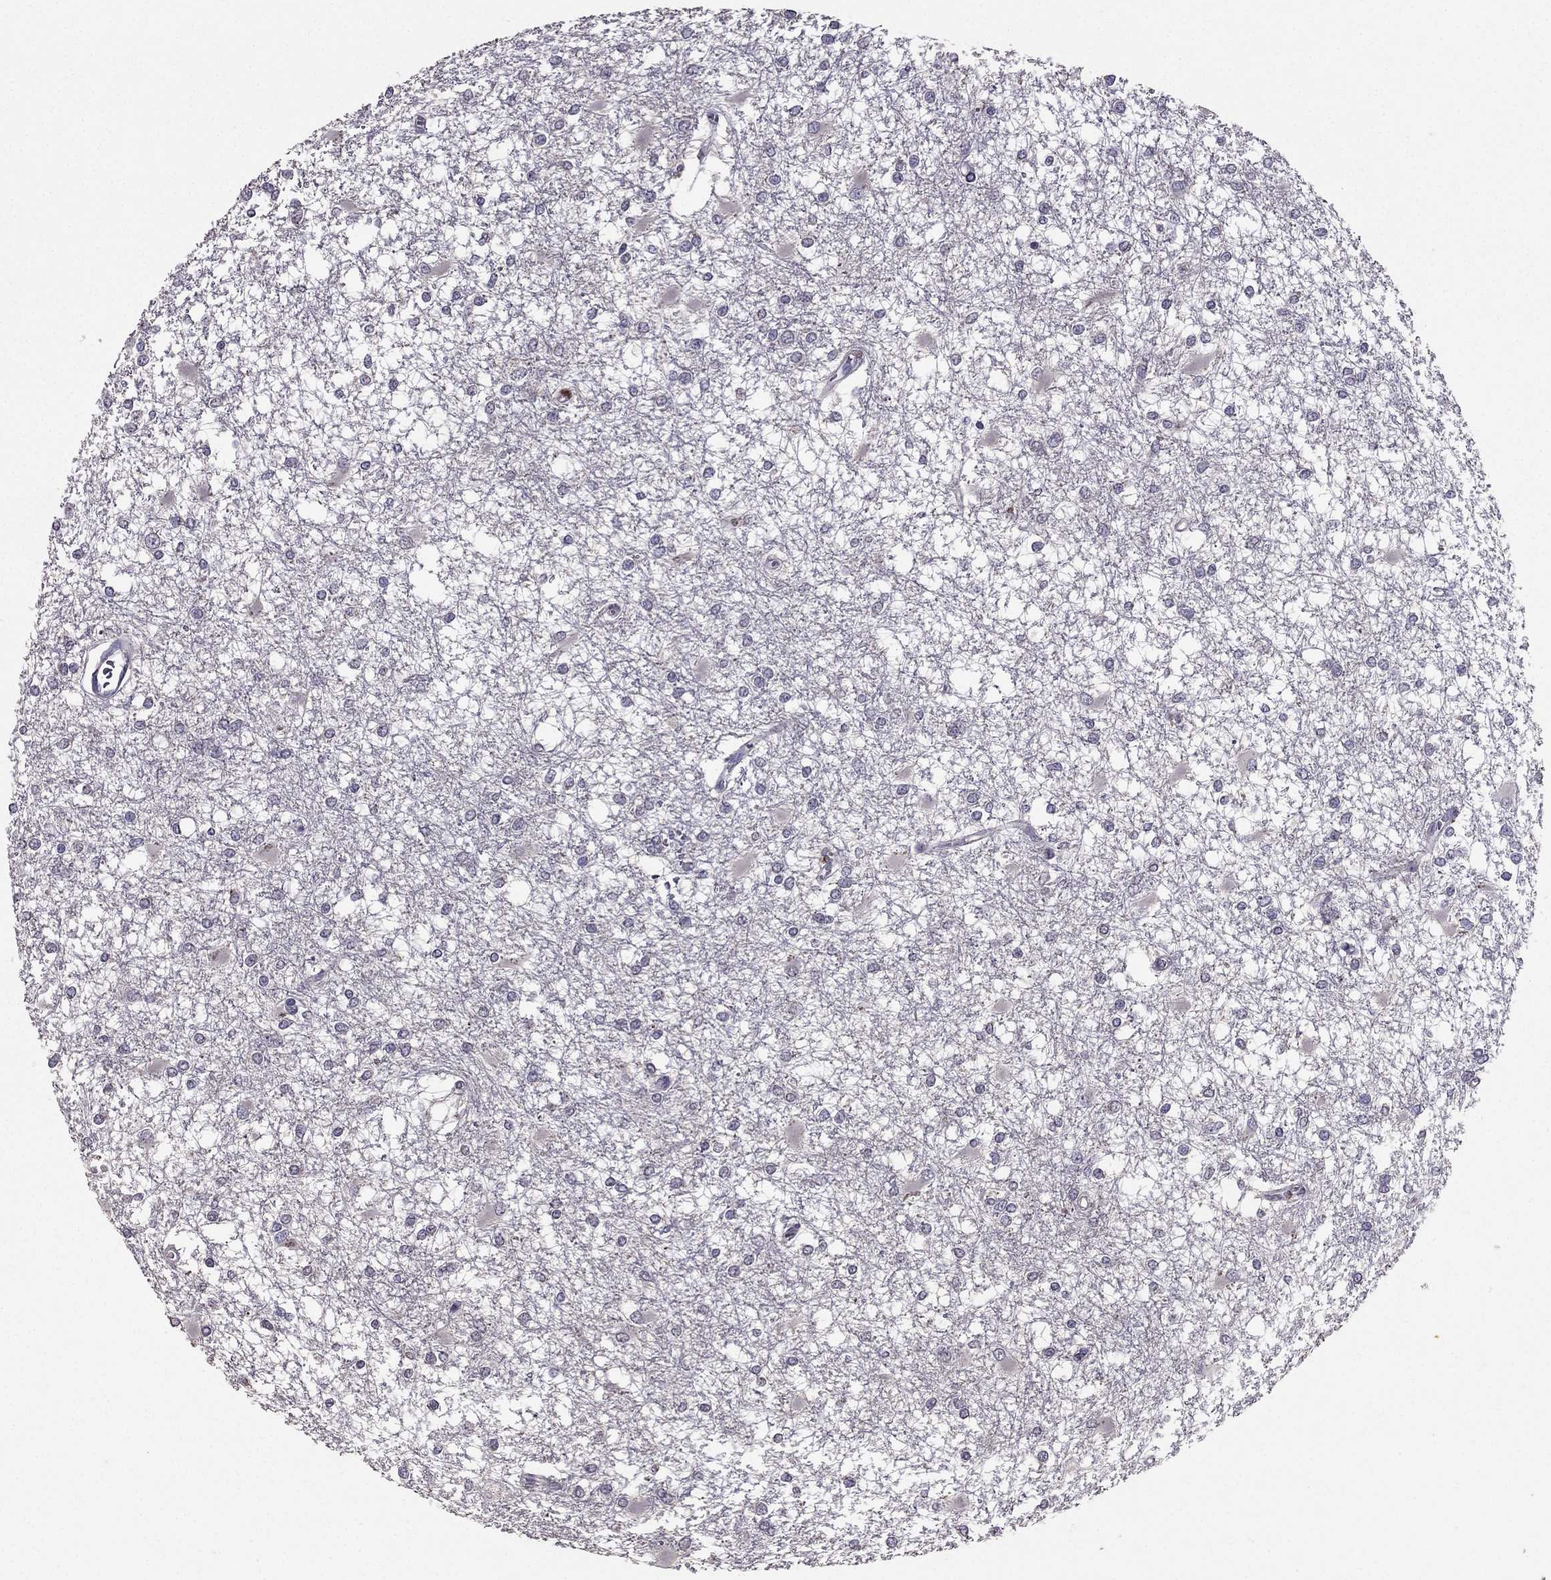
{"staining": {"intensity": "negative", "quantity": "none", "location": "none"}, "tissue": "glioma", "cell_type": "Tumor cells", "image_type": "cancer", "snomed": [{"axis": "morphology", "description": "Glioma, malignant, High grade"}, {"axis": "topography", "description": "Cerebral cortex"}], "caption": "Glioma was stained to show a protein in brown. There is no significant expression in tumor cells. (DAB (3,3'-diaminobenzidine) immunohistochemistry with hematoxylin counter stain).", "gene": "RFLNB", "patient": {"sex": "male", "age": 79}}